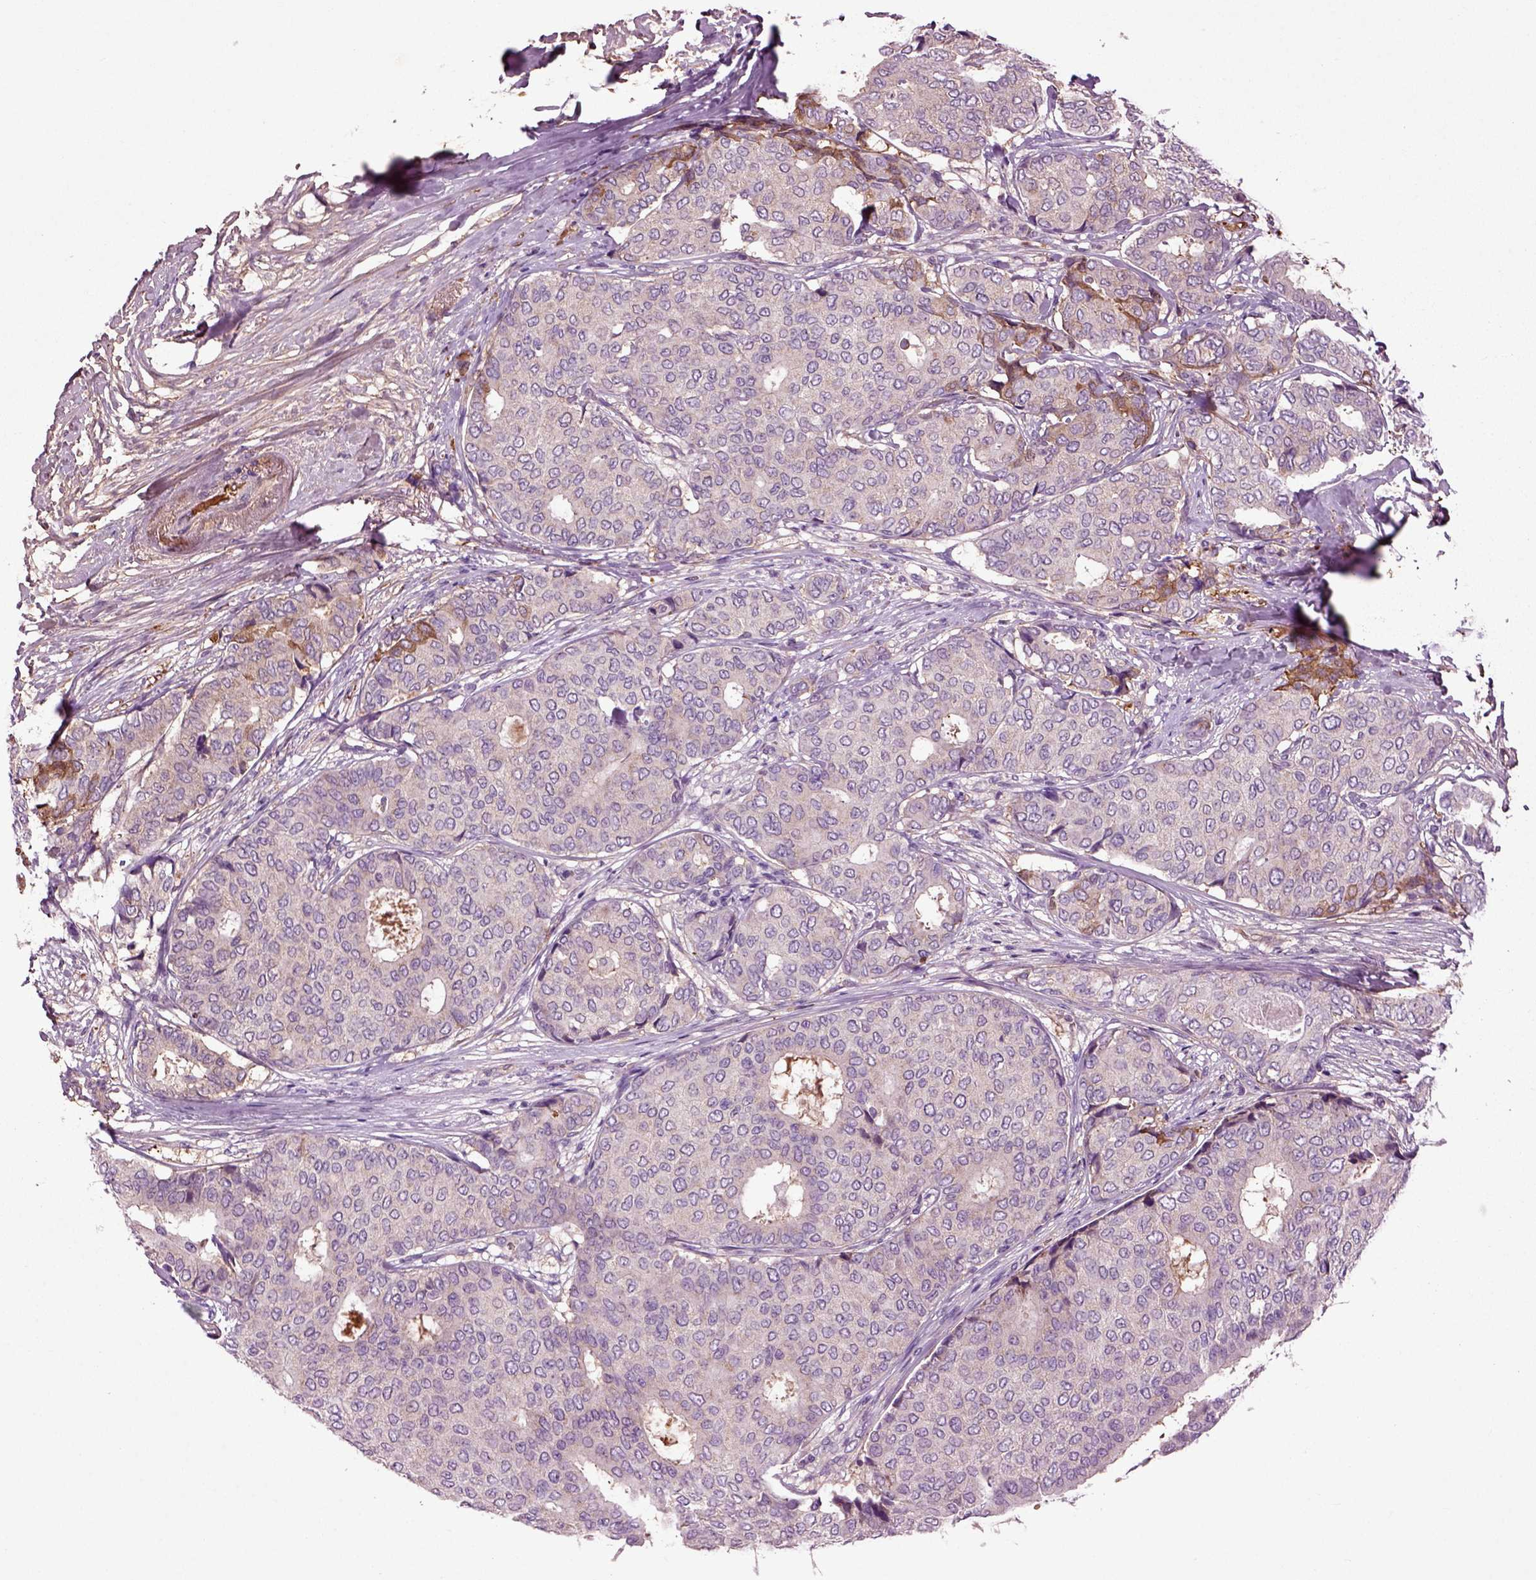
{"staining": {"intensity": "negative", "quantity": "none", "location": "none"}, "tissue": "breast cancer", "cell_type": "Tumor cells", "image_type": "cancer", "snomed": [{"axis": "morphology", "description": "Duct carcinoma"}, {"axis": "topography", "description": "Breast"}], "caption": "A high-resolution histopathology image shows immunohistochemistry staining of breast invasive ductal carcinoma, which displays no significant positivity in tumor cells.", "gene": "SPON1", "patient": {"sex": "female", "age": 75}}